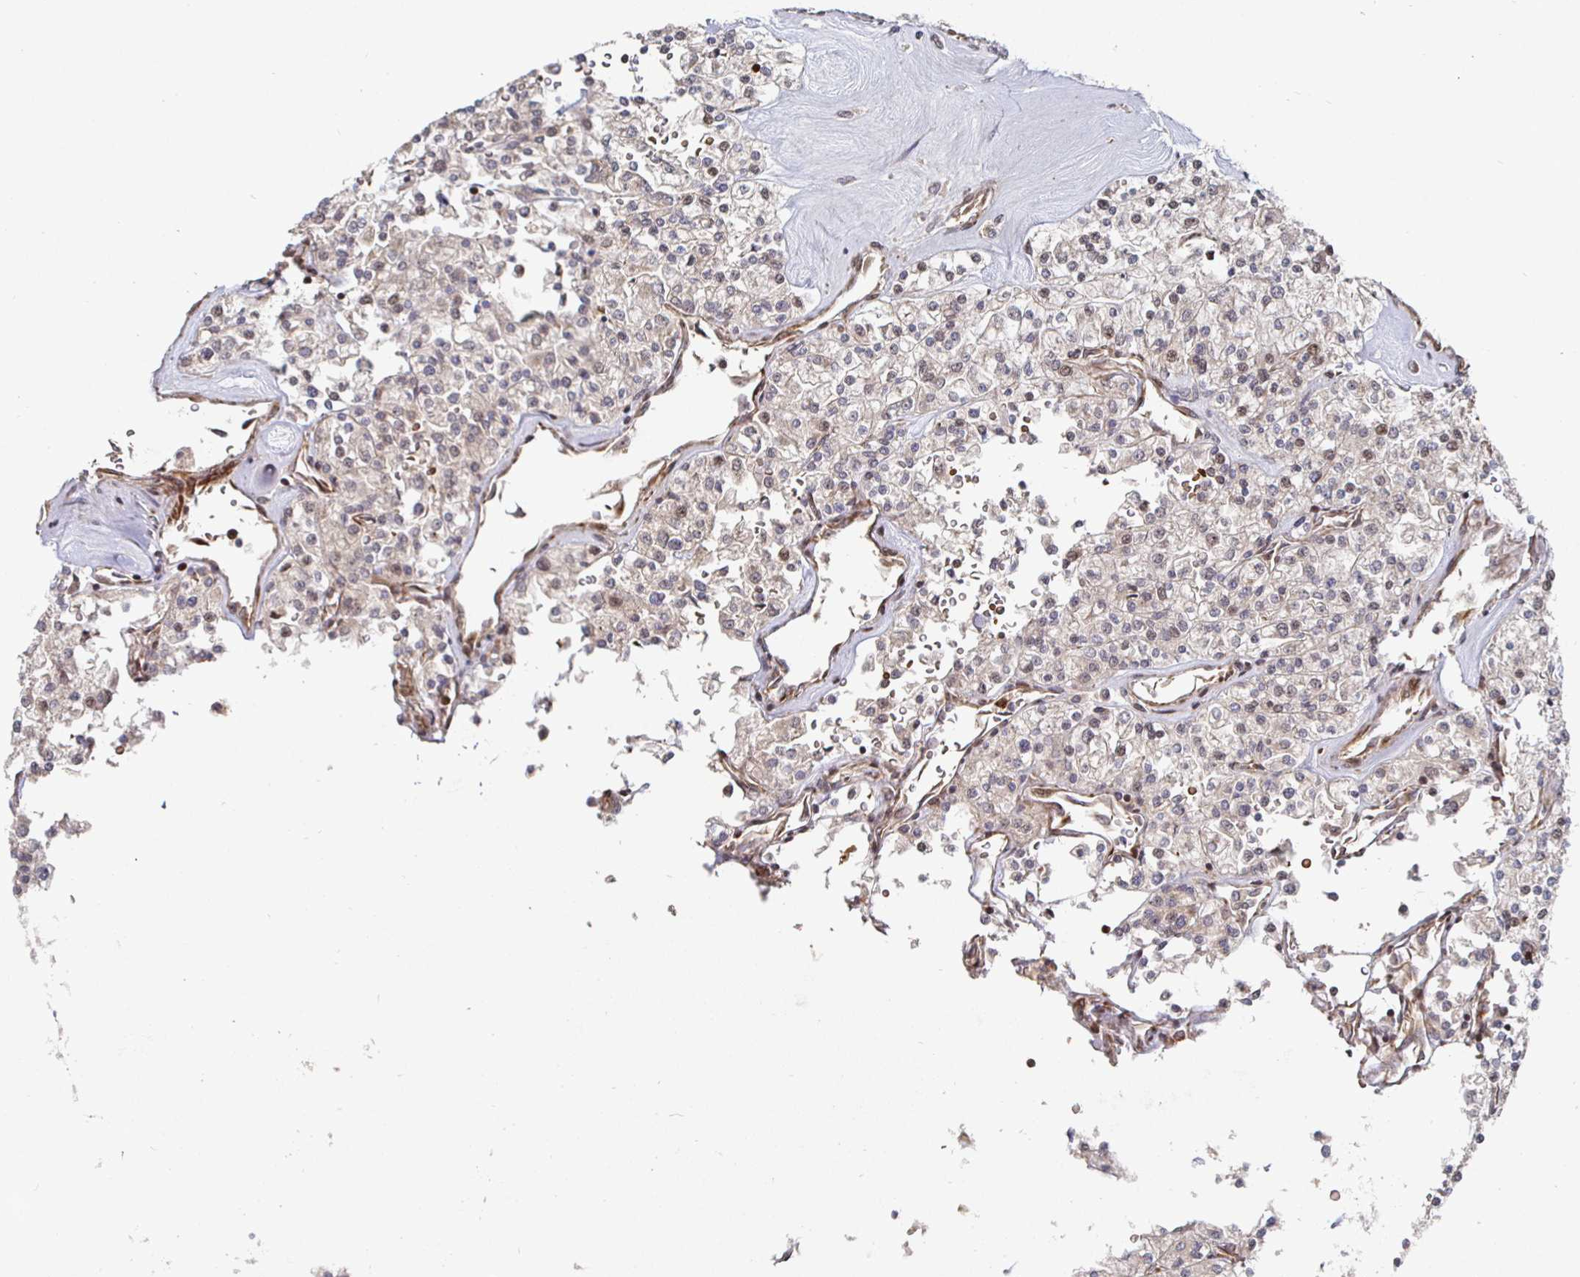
{"staining": {"intensity": "negative", "quantity": "none", "location": "none"}, "tissue": "renal cancer", "cell_type": "Tumor cells", "image_type": "cancer", "snomed": [{"axis": "morphology", "description": "Adenocarcinoma, NOS"}, {"axis": "topography", "description": "Kidney"}], "caption": "DAB immunohistochemical staining of renal cancer (adenocarcinoma) demonstrates no significant expression in tumor cells. (Stains: DAB (3,3'-diaminobenzidine) IHC with hematoxylin counter stain, Microscopy: brightfield microscopy at high magnification).", "gene": "TBKBP1", "patient": {"sex": "male", "age": 80}}